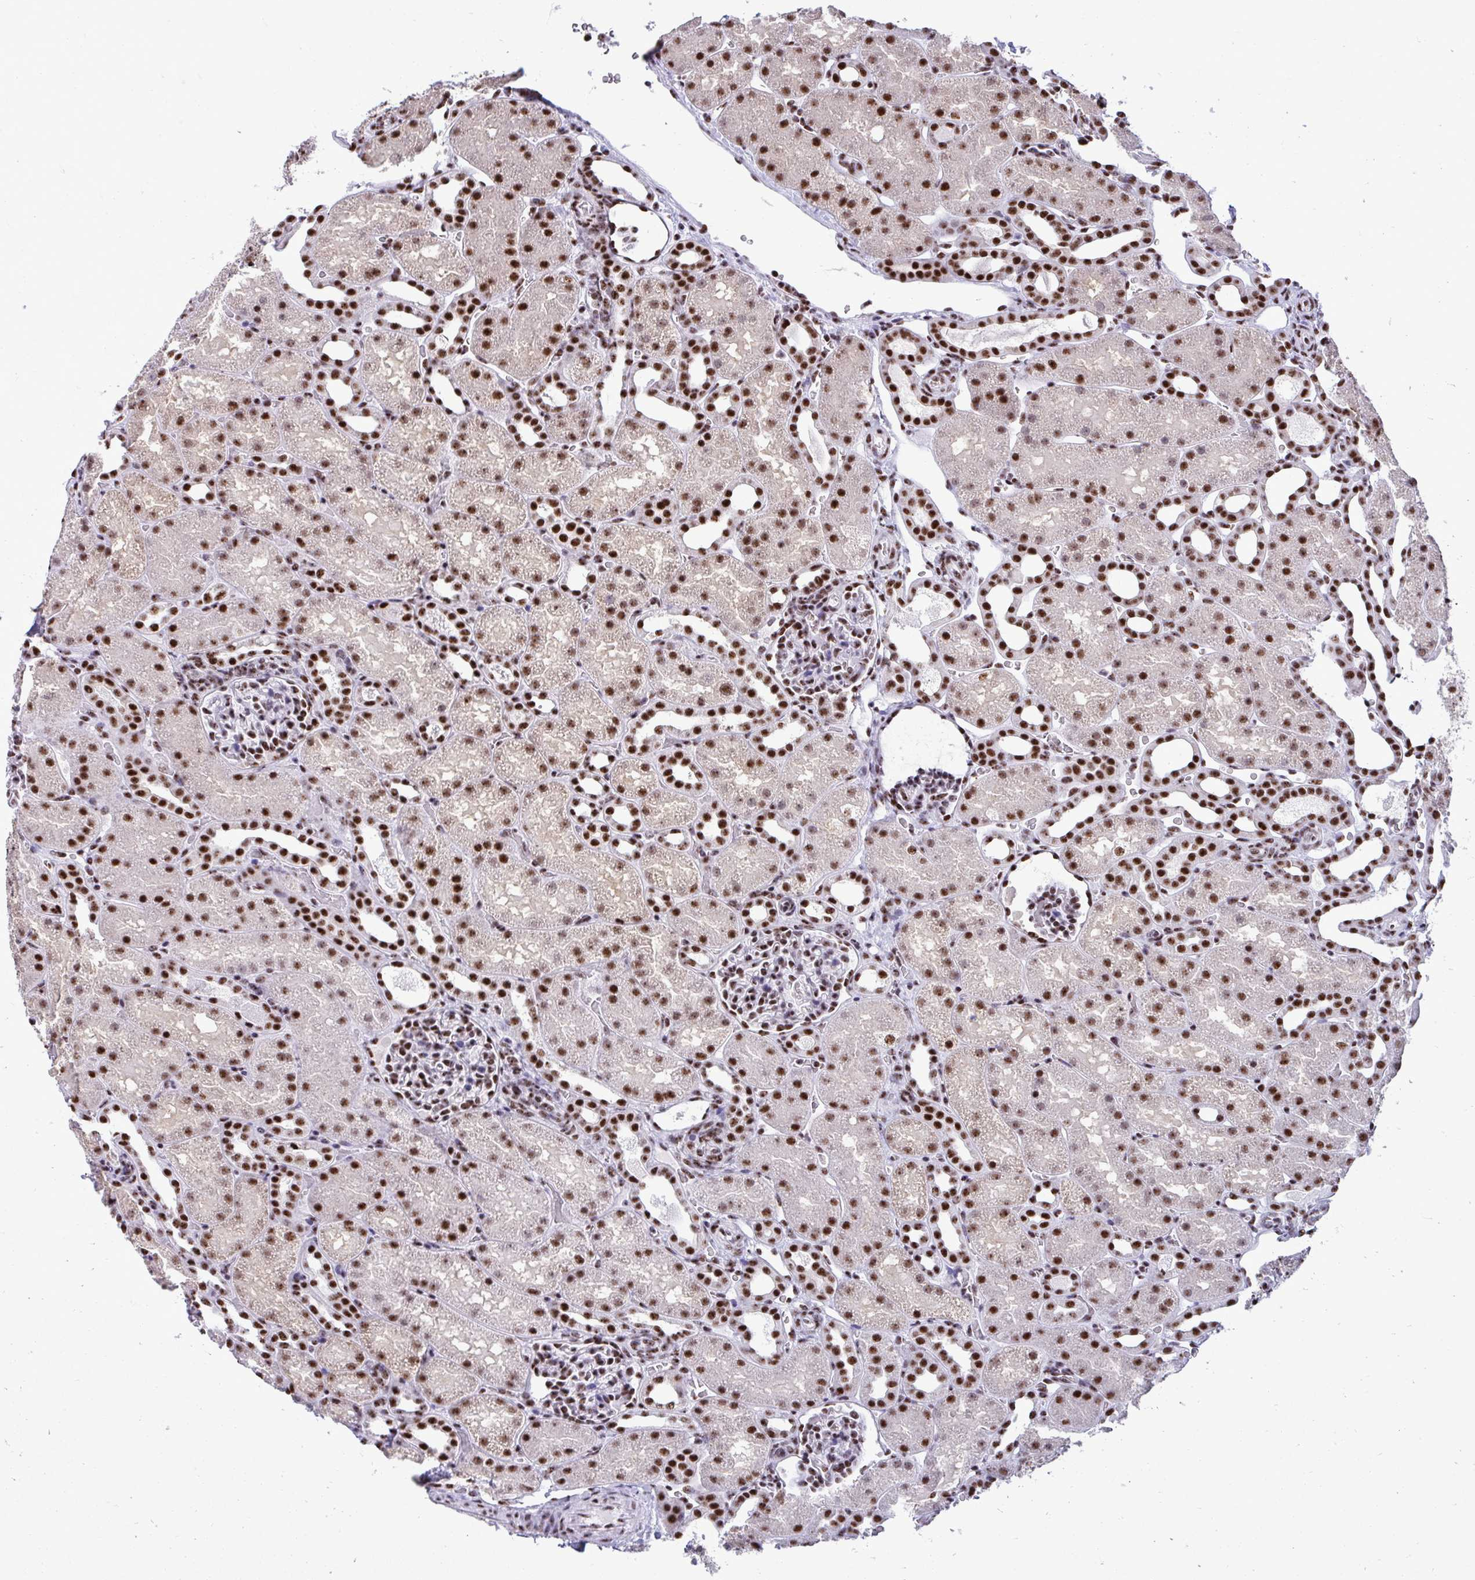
{"staining": {"intensity": "strong", "quantity": "25%-75%", "location": "nuclear"}, "tissue": "kidney", "cell_type": "Cells in glomeruli", "image_type": "normal", "snomed": [{"axis": "morphology", "description": "Normal tissue, NOS"}, {"axis": "topography", "description": "Kidney"}], "caption": "Brown immunohistochemical staining in benign human kidney shows strong nuclear staining in about 25%-75% of cells in glomeruli.", "gene": "PELP1", "patient": {"sex": "male", "age": 2}}